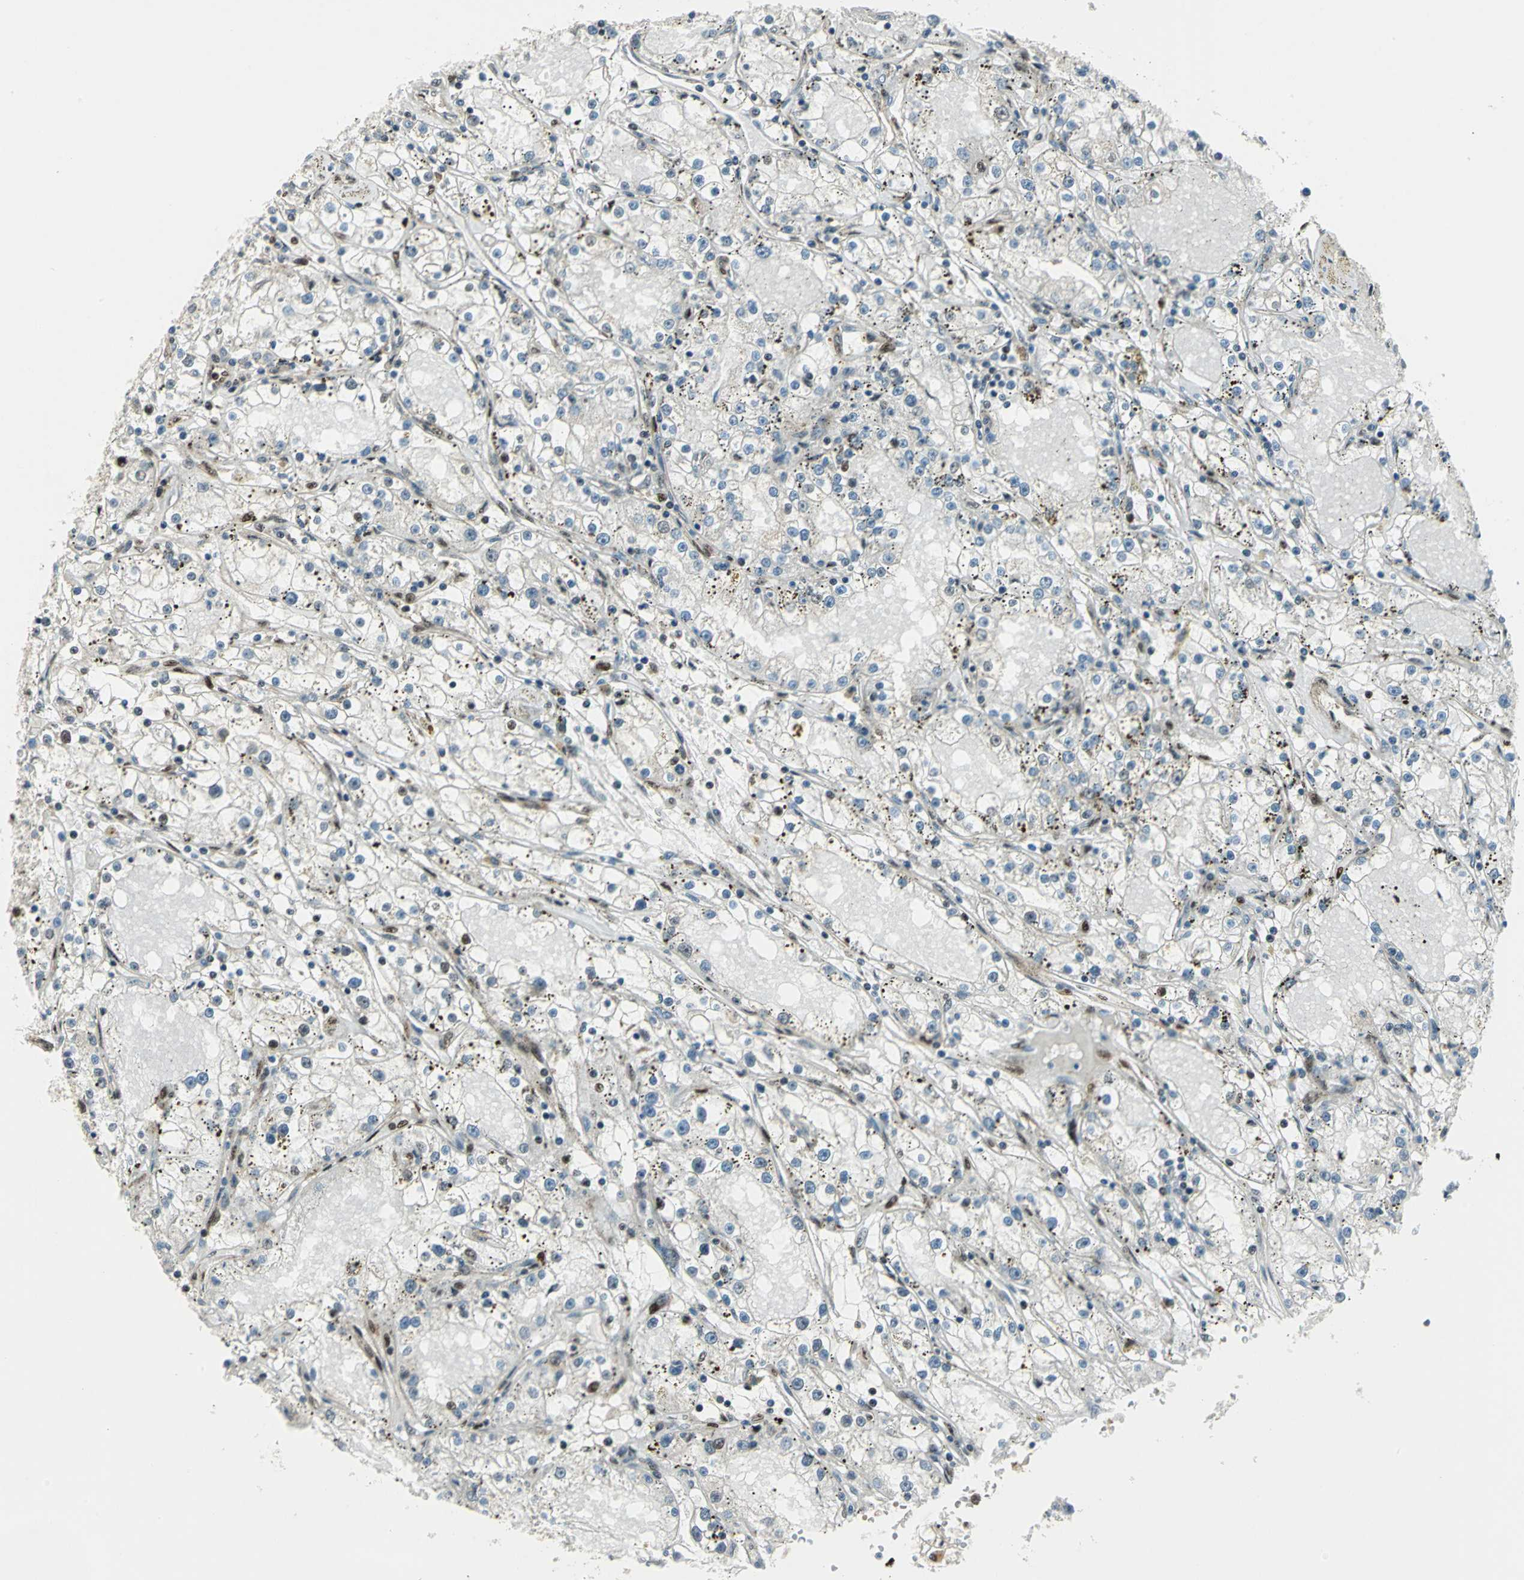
{"staining": {"intensity": "negative", "quantity": "none", "location": "none"}, "tissue": "renal cancer", "cell_type": "Tumor cells", "image_type": "cancer", "snomed": [{"axis": "morphology", "description": "Adenocarcinoma, NOS"}, {"axis": "topography", "description": "Kidney"}], "caption": "Histopathology image shows no significant protein staining in tumor cells of adenocarcinoma (renal).", "gene": "COPS5", "patient": {"sex": "male", "age": 56}}